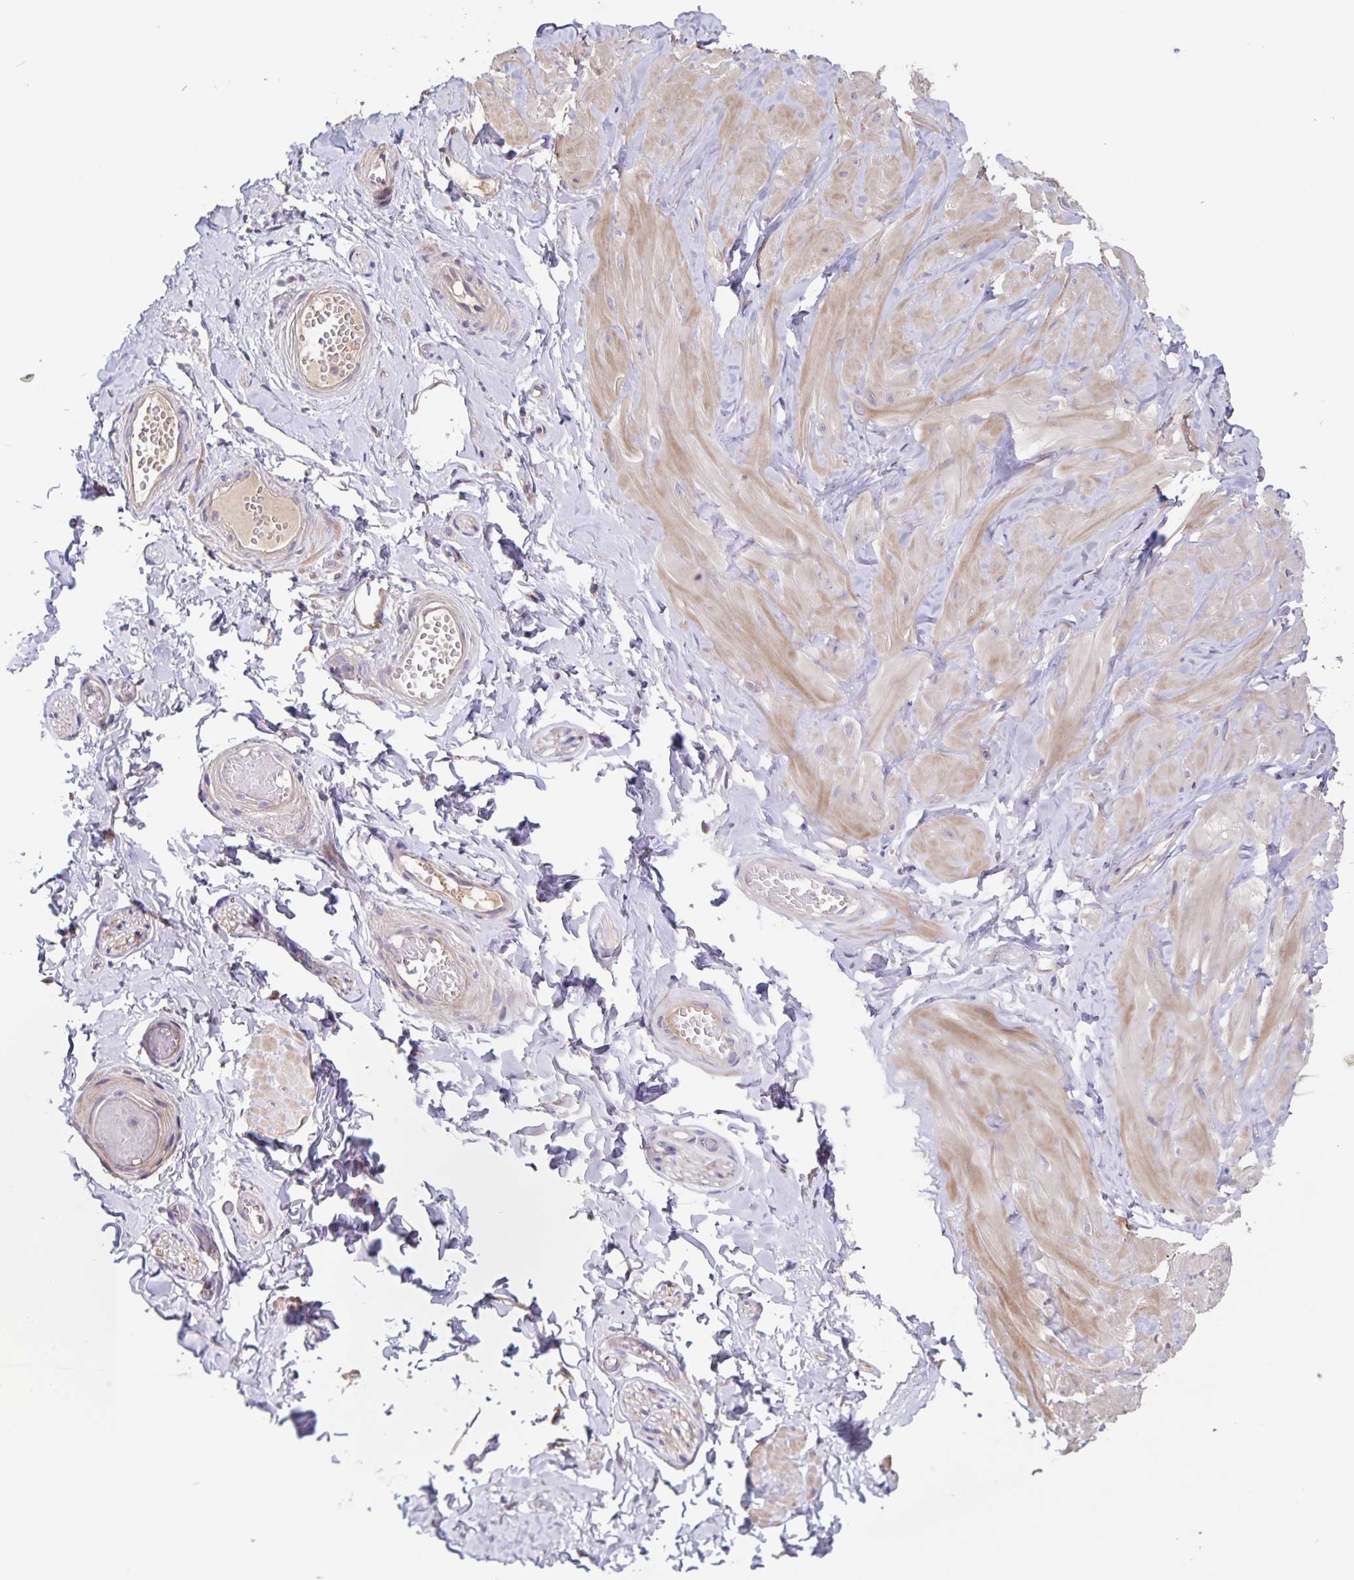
{"staining": {"intensity": "negative", "quantity": "none", "location": "none"}, "tissue": "adipose tissue", "cell_type": "Adipocytes", "image_type": "normal", "snomed": [{"axis": "morphology", "description": "Normal tissue, NOS"}, {"axis": "topography", "description": "Soft tissue"}, {"axis": "topography", "description": "Adipose tissue"}, {"axis": "topography", "description": "Vascular tissue"}, {"axis": "topography", "description": "Peripheral nerve tissue"}], "caption": "Immunohistochemistry (IHC) micrograph of benign adipose tissue stained for a protein (brown), which displays no positivity in adipocytes.", "gene": "FBXL16", "patient": {"sex": "male", "age": 29}}